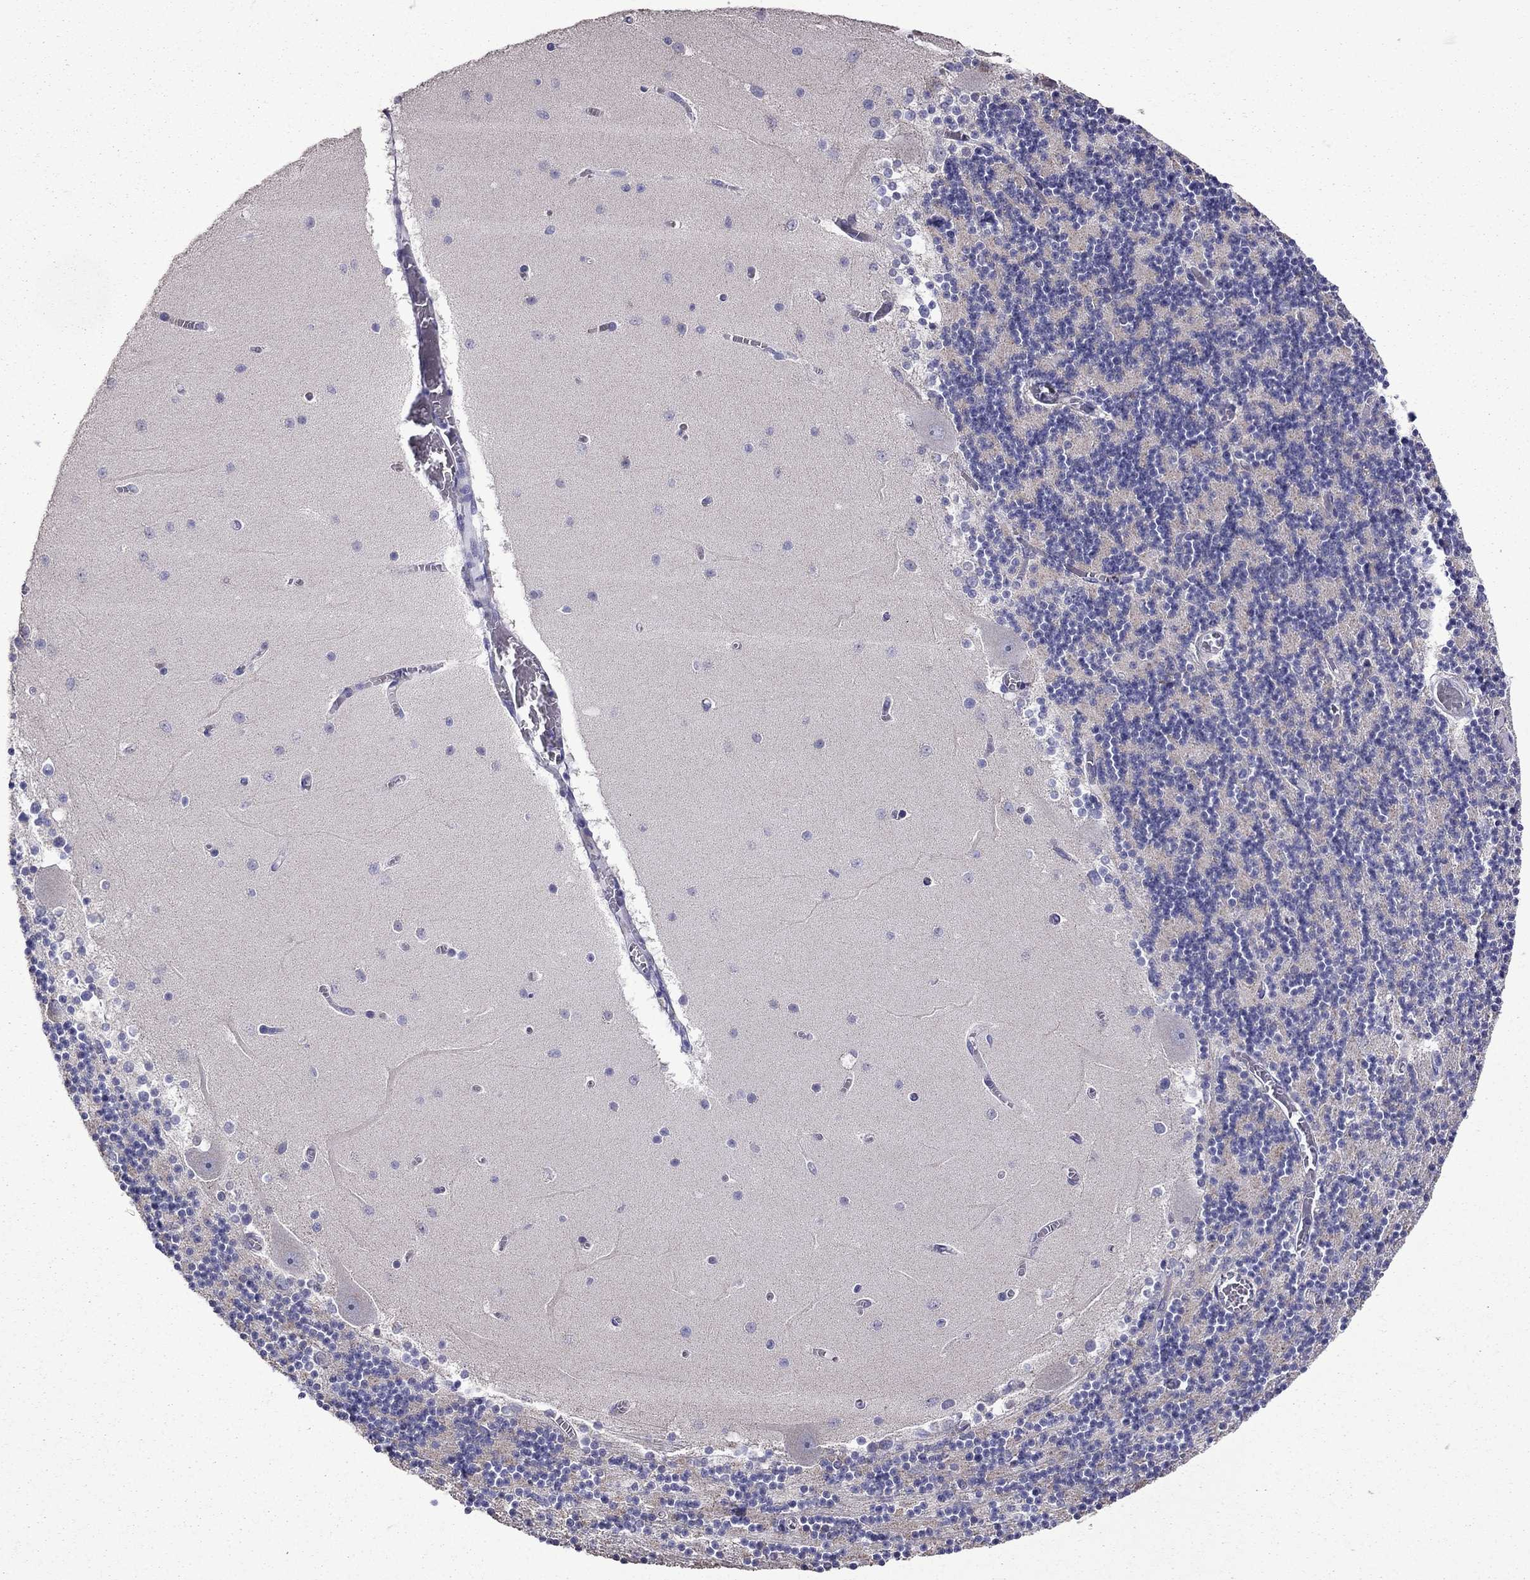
{"staining": {"intensity": "moderate", "quantity": "<25%", "location": "cytoplasmic/membranous"}, "tissue": "cerebellum", "cell_type": "Cells in granular layer", "image_type": "normal", "snomed": [{"axis": "morphology", "description": "Normal tissue, NOS"}, {"axis": "topography", "description": "Cerebellum"}], "caption": "An IHC micrograph of unremarkable tissue is shown. Protein staining in brown labels moderate cytoplasmic/membranous positivity in cerebellum within cells in granular layer.", "gene": "AK5", "patient": {"sex": "female", "age": 28}}